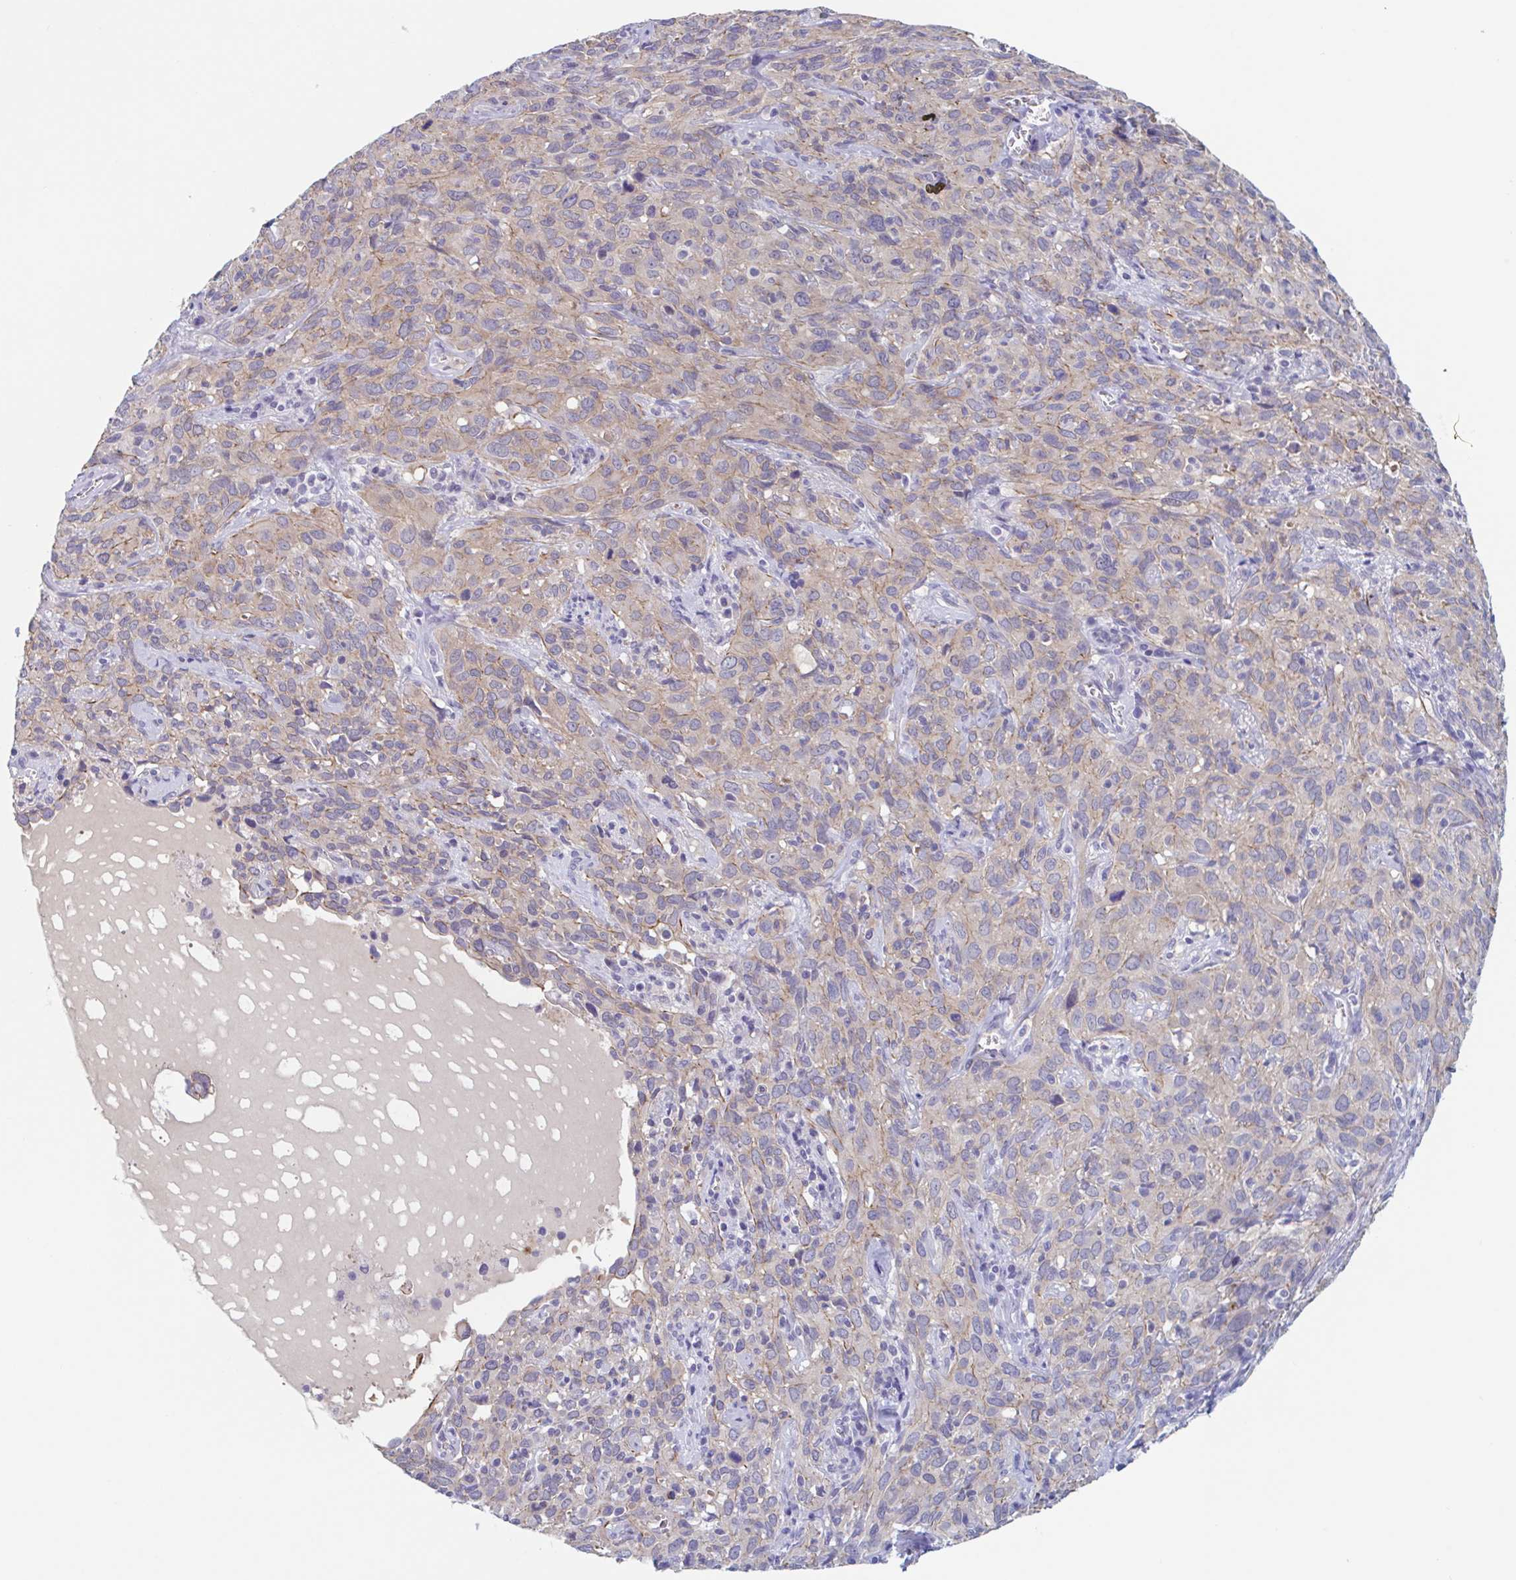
{"staining": {"intensity": "weak", "quantity": "25%-75%", "location": "cytoplasmic/membranous"}, "tissue": "cervical cancer", "cell_type": "Tumor cells", "image_type": "cancer", "snomed": [{"axis": "morphology", "description": "Normal tissue, NOS"}, {"axis": "morphology", "description": "Squamous cell carcinoma, NOS"}, {"axis": "topography", "description": "Cervix"}], "caption": "This photomicrograph demonstrates immunohistochemistry staining of cervical cancer (squamous cell carcinoma), with low weak cytoplasmic/membranous staining in about 25%-75% of tumor cells.", "gene": "UNKL", "patient": {"sex": "female", "age": 51}}